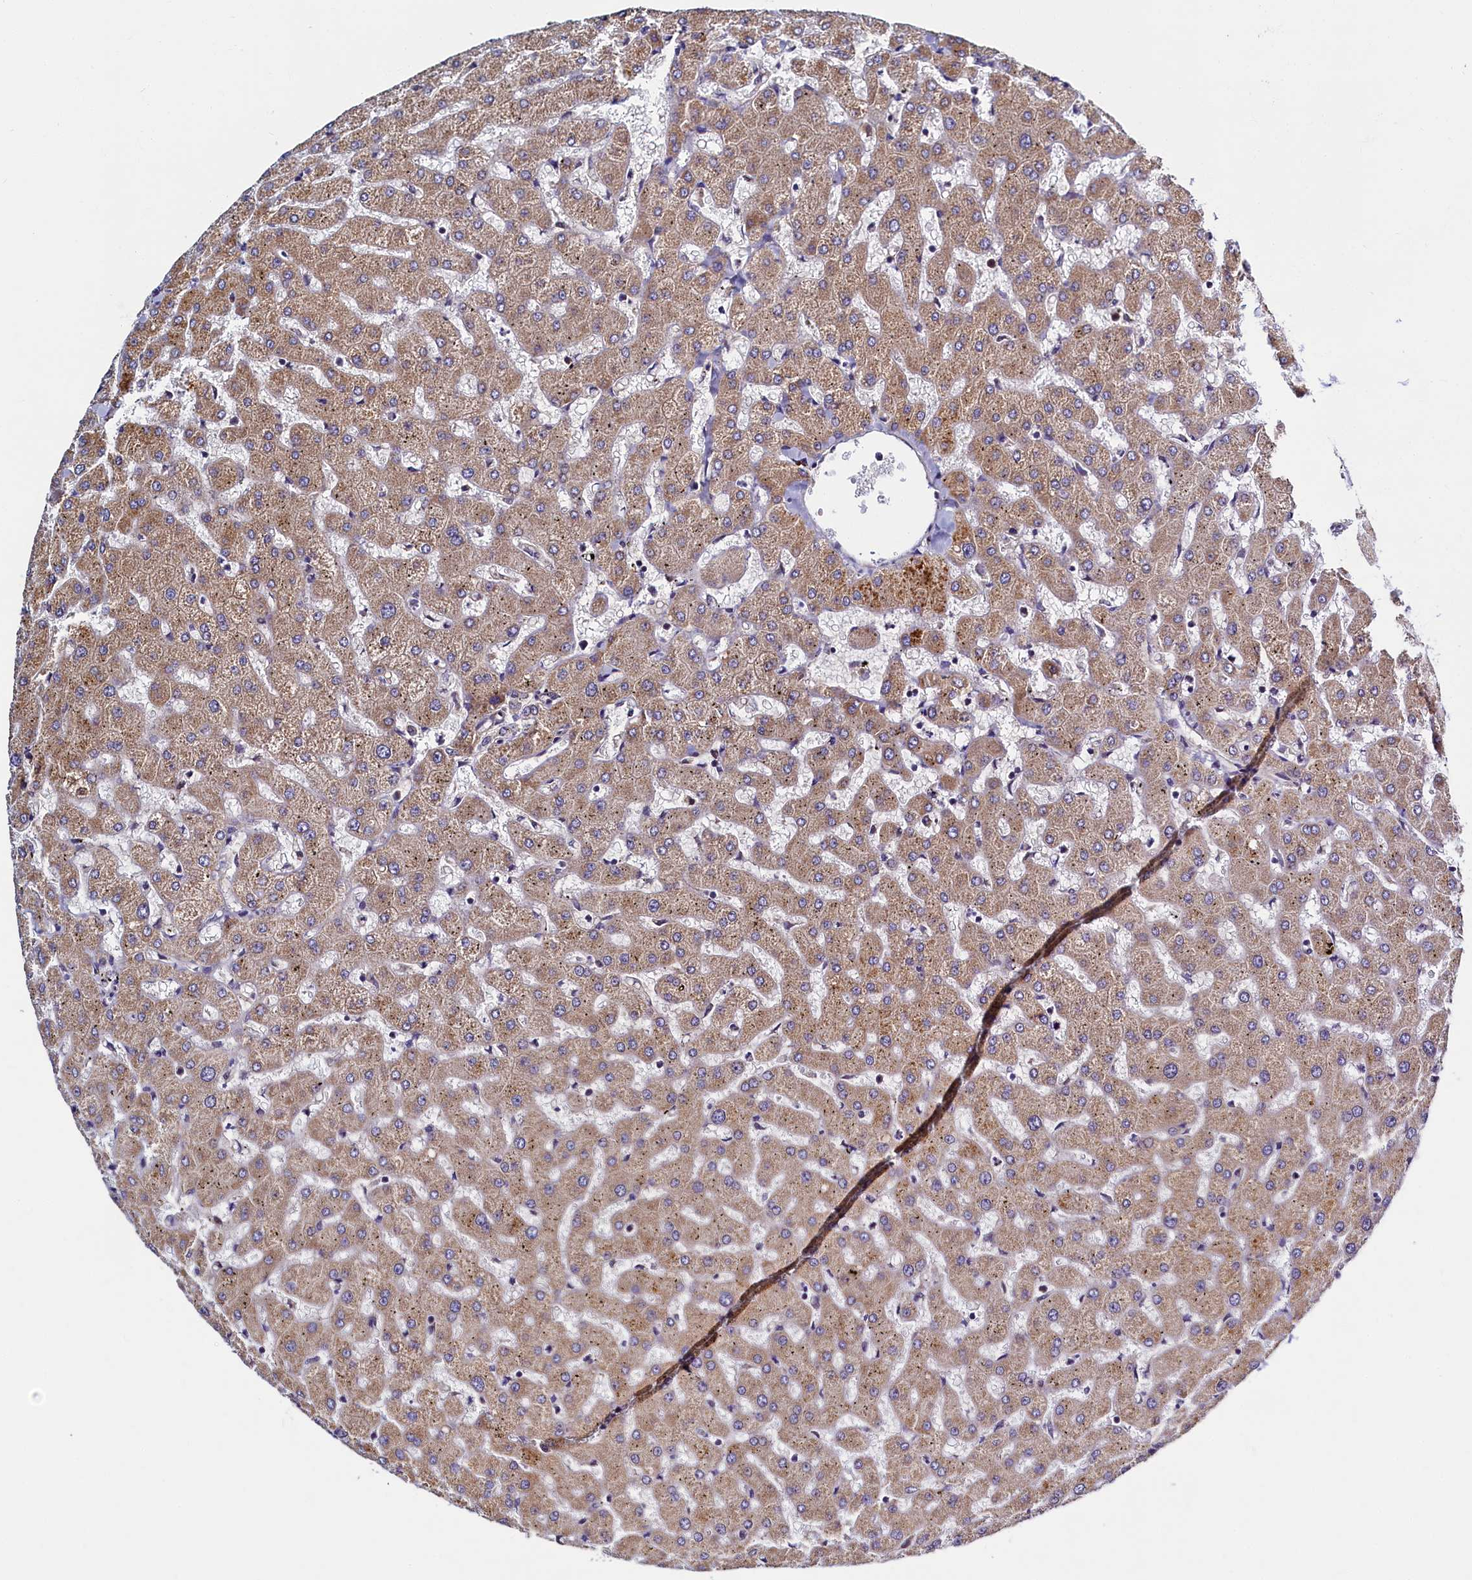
{"staining": {"intensity": "negative", "quantity": "none", "location": "none"}, "tissue": "liver", "cell_type": "Cholangiocytes", "image_type": "normal", "snomed": [{"axis": "morphology", "description": "Normal tissue, NOS"}, {"axis": "topography", "description": "Liver"}], "caption": "Protein analysis of benign liver displays no significant expression in cholangiocytes. (DAB immunohistochemistry (IHC) visualized using brightfield microscopy, high magnification).", "gene": "SLC16A14", "patient": {"sex": "female", "age": 63}}